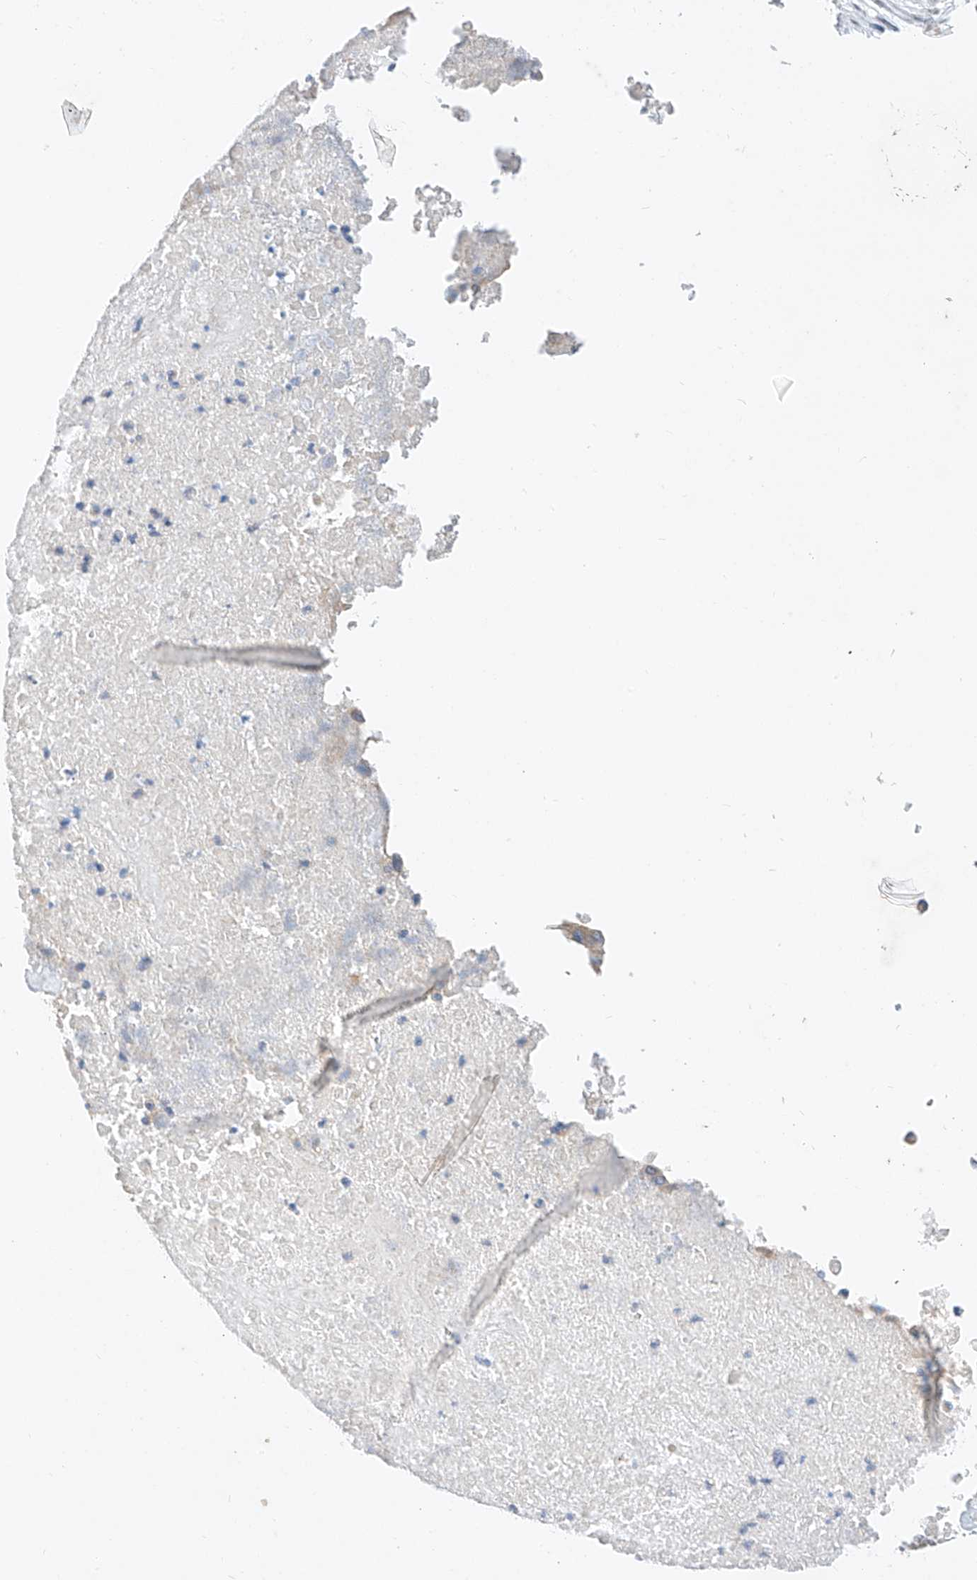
{"staining": {"intensity": "moderate", "quantity": "25%-75%", "location": "nuclear"}, "tissue": "pancreatic cancer", "cell_type": "Tumor cells", "image_type": "cancer", "snomed": [{"axis": "morphology", "description": "Adenocarcinoma, NOS"}, {"axis": "topography", "description": "Pancreas"}], "caption": "Moderate nuclear protein staining is appreciated in about 25%-75% of tumor cells in pancreatic adenocarcinoma.", "gene": "KCNJ1", "patient": {"sex": "female", "age": 77}}